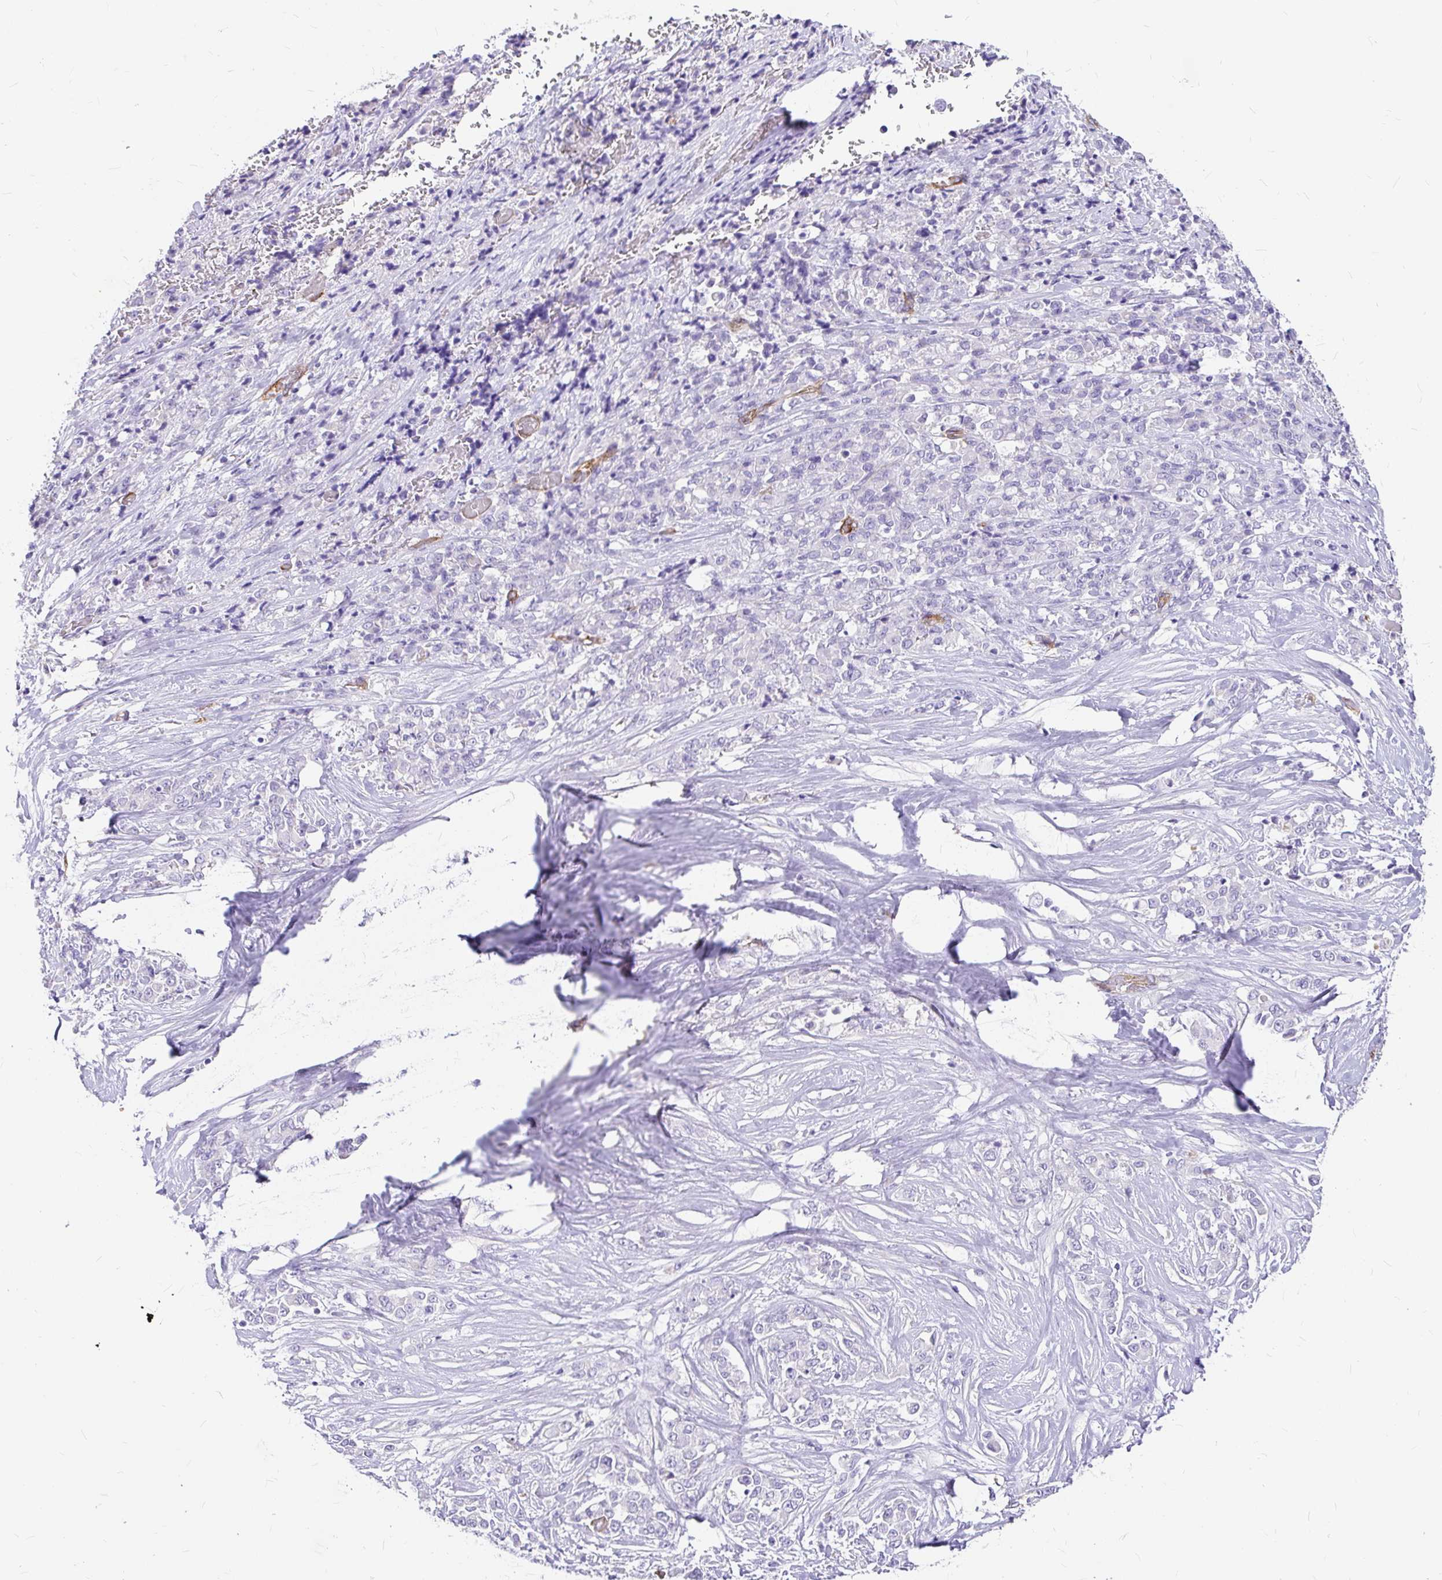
{"staining": {"intensity": "negative", "quantity": "none", "location": "none"}, "tissue": "stomach cancer", "cell_type": "Tumor cells", "image_type": "cancer", "snomed": [{"axis": "morphology", "description": "Adenocarcinoma, NOS"}, {"axis": "topography", "description": "Stomach"}], "caption": "Tumor cells are negative for protein expression in human stomach cancer (adenocarcinoma). Nuclei are stained in blue.", "gene": "MYO1B", "patient": {"sex": "female", "age": 76}}